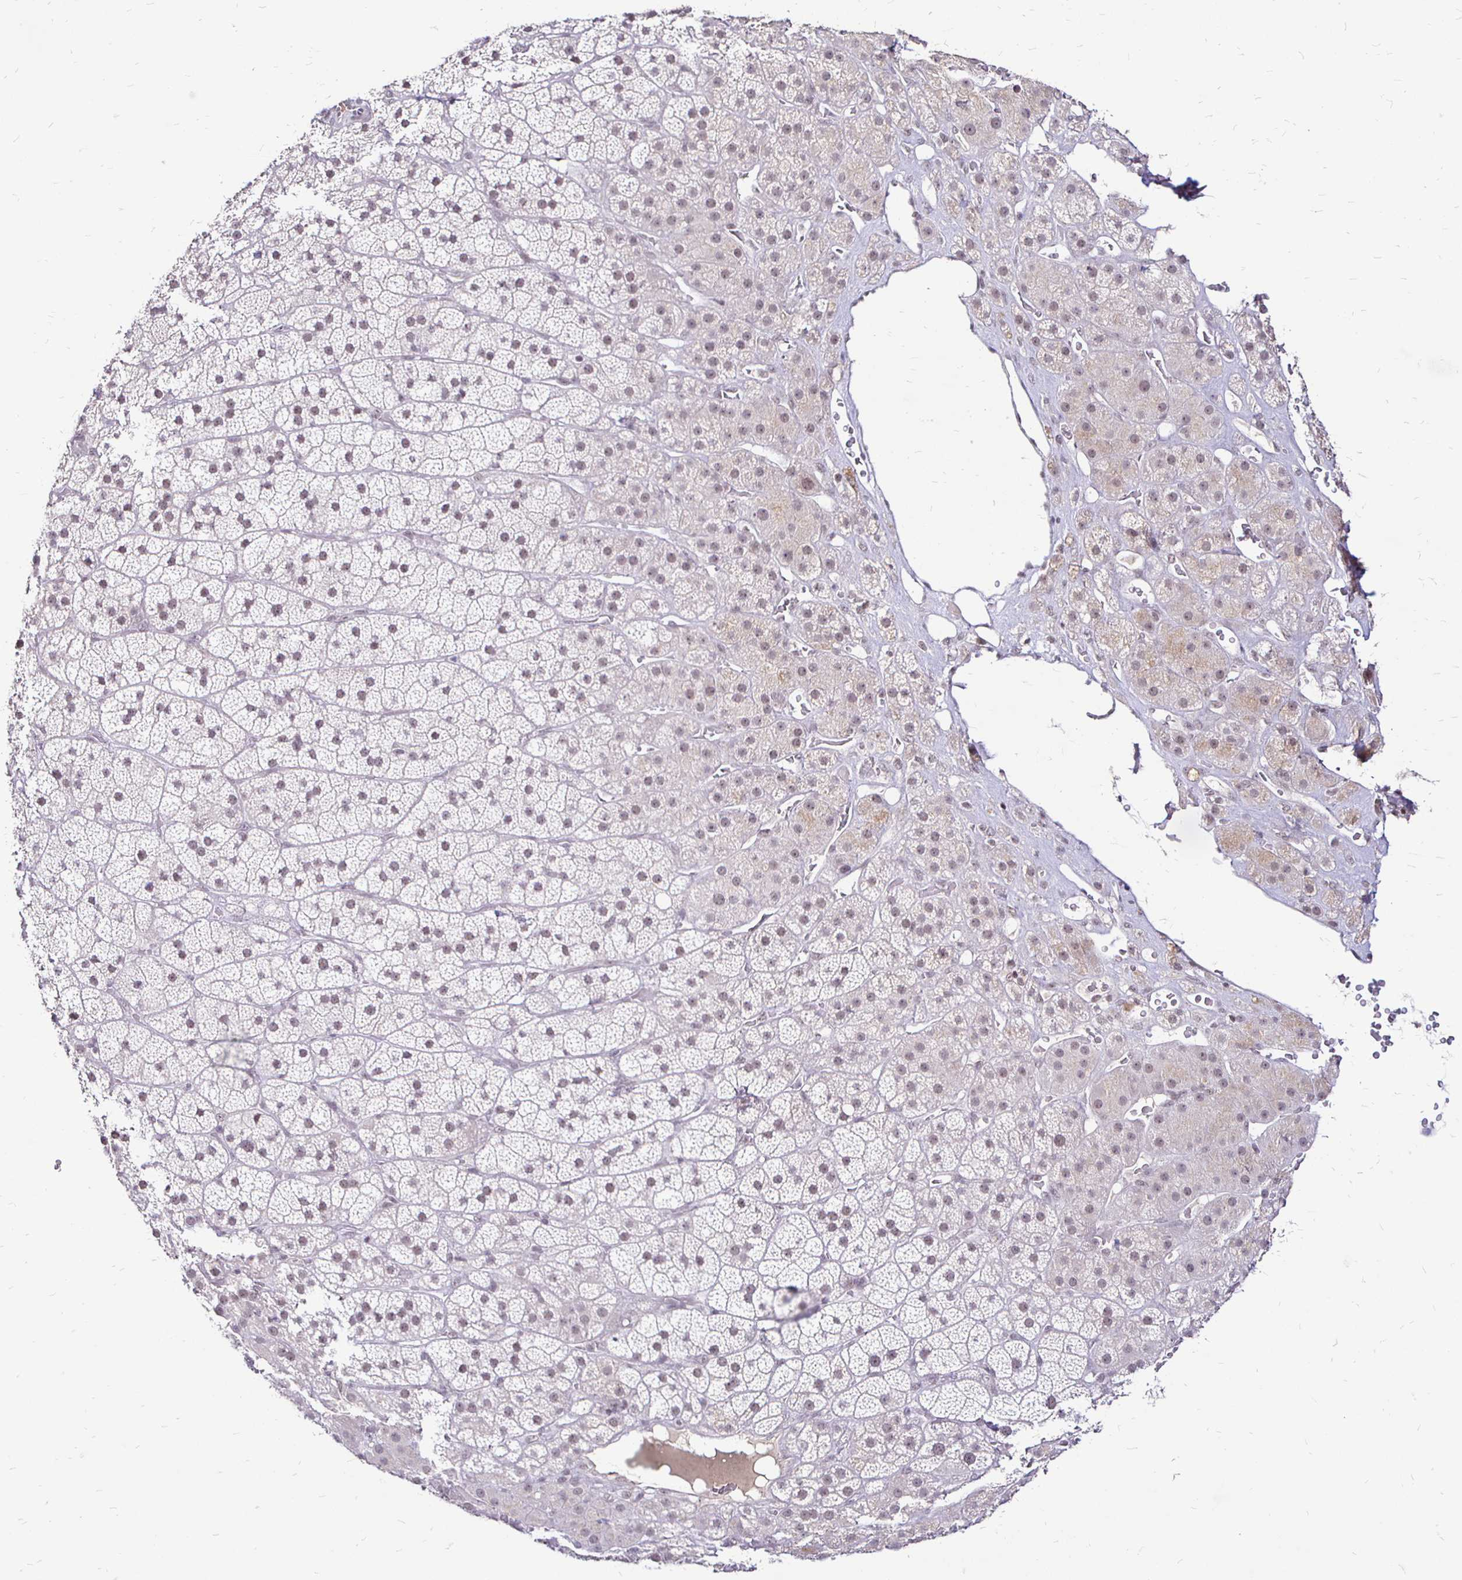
{"staining": {"intensity": "weak", "quantity": "25%-75%", "location": "nuclear"}, "tissue": "adrenal gland", "cell_type": "Glandular cells", "image_type": "normal", "snomed": [{"axis": "morphology", "description": "Normal tissue, NOS"}, {"axis": "topography", "description": "Adrenal gland"}], "caption": "High-magnification brightfield microscopy of unremarkable adrenal gland stained with DAB (brown) and counterstained with hematoxylin (blue). glandular cells exhibit weak nuclear staining is seen in about25%-75% of cells. The staining was performed using DAB to visualize the protein expression in brown, while the nuclei were stained in blue with hematoxylin (Magnification: 20x).", "gene": "SIN3A", "patient": {"sex": "male", "age": 57}}